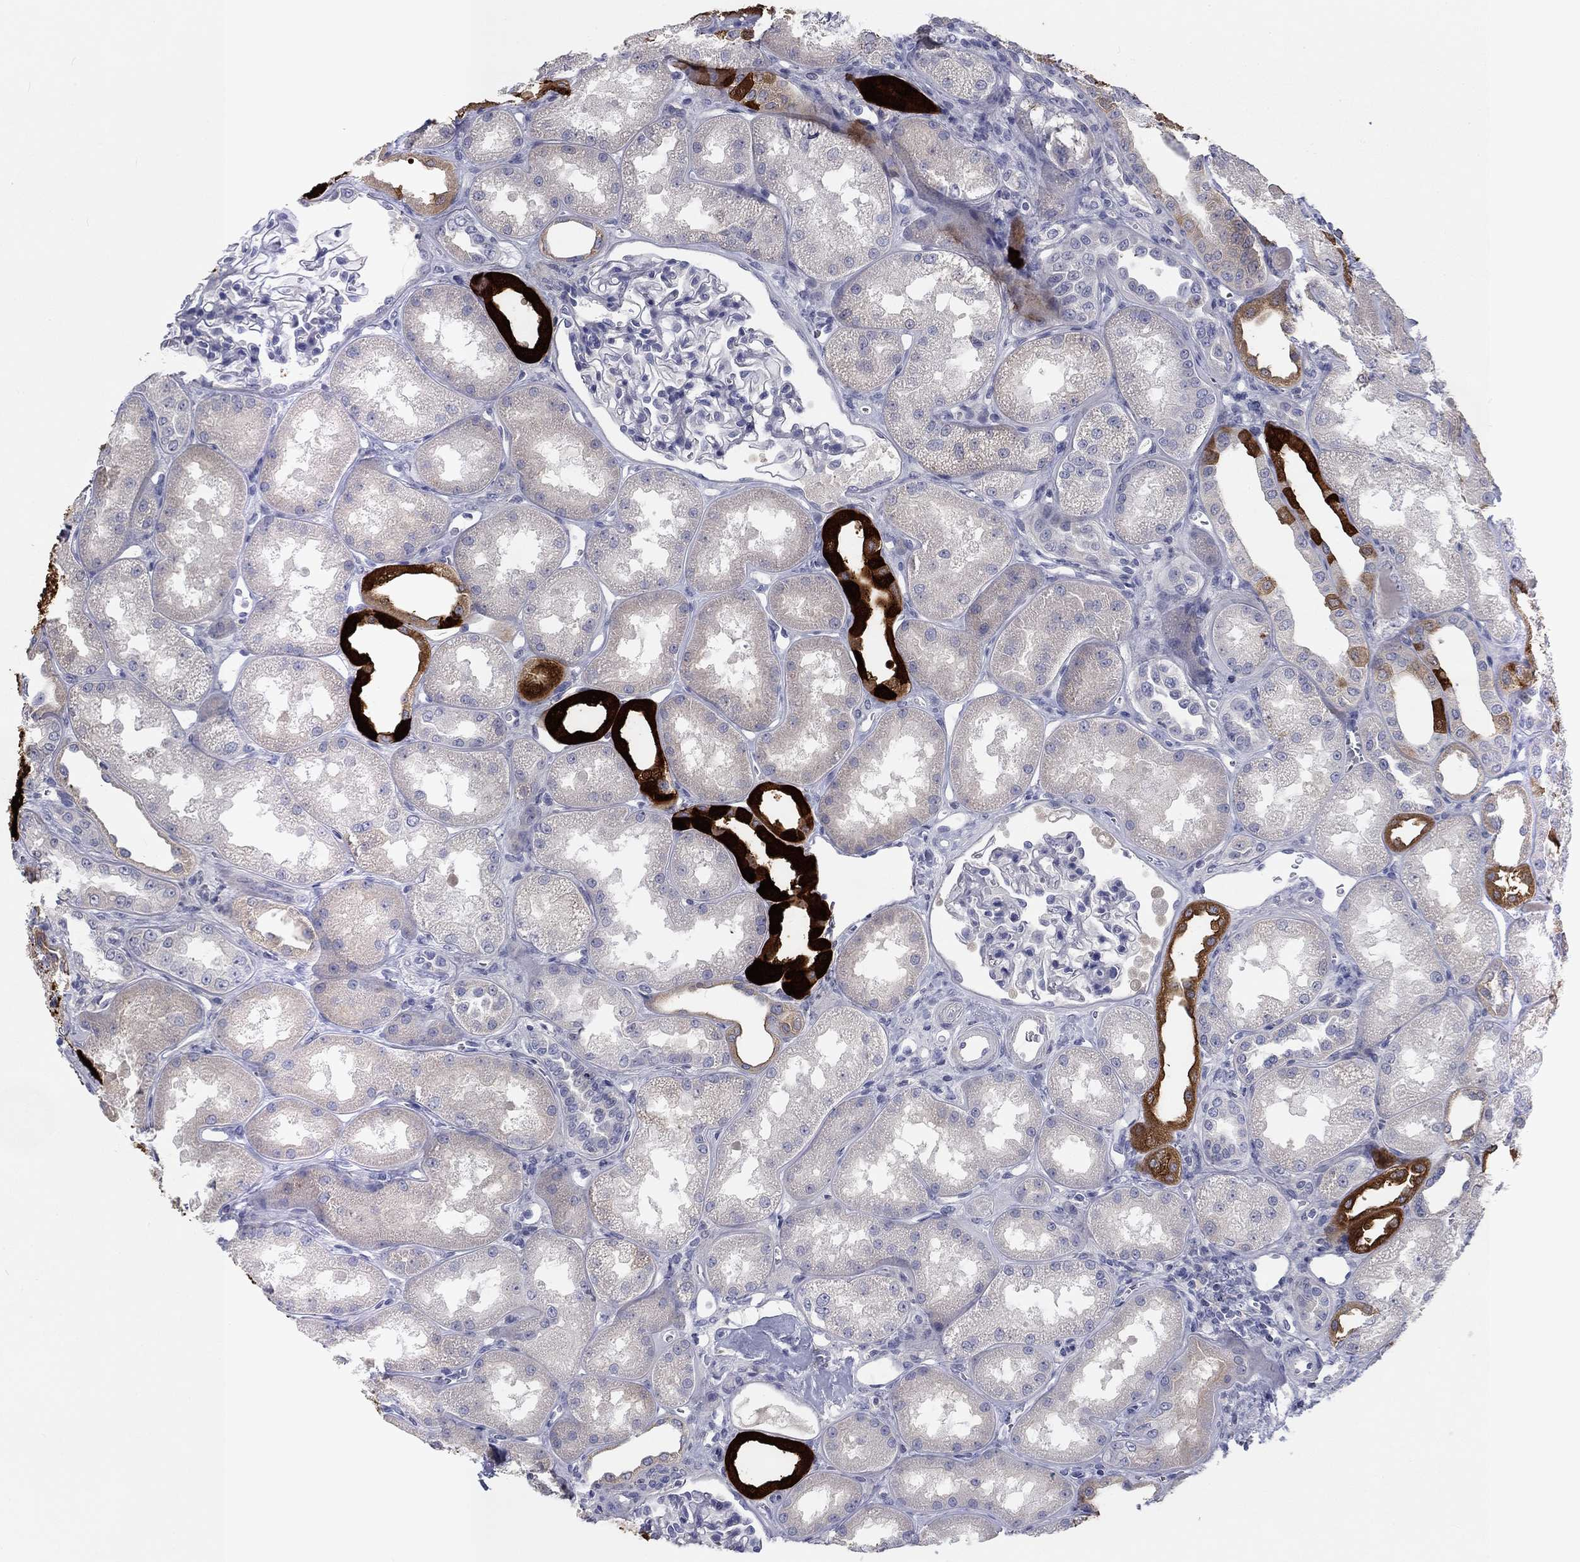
{"staining": {"intensity": "negative", "quantity": "none", "location": "none"}, "tissue": "kidney", "cell_type": "Cells in glomeruli", "image_type": "normal", "snomed": [{"axis": "morphology", "description": "Normal tissue, NOS"}, {"axis": "topography", "description": "Kidney"}], "caption": "An immunohistochemistry photomicrograph of benign kidney is shown. There is no staining in cells in glomeruli of kidney. (DAB (3,3'-diaminobenzidine) immunohistochemistry, high magnification).", "gene": "CALB1", "patient": {"sex": "male", "age": 61}}